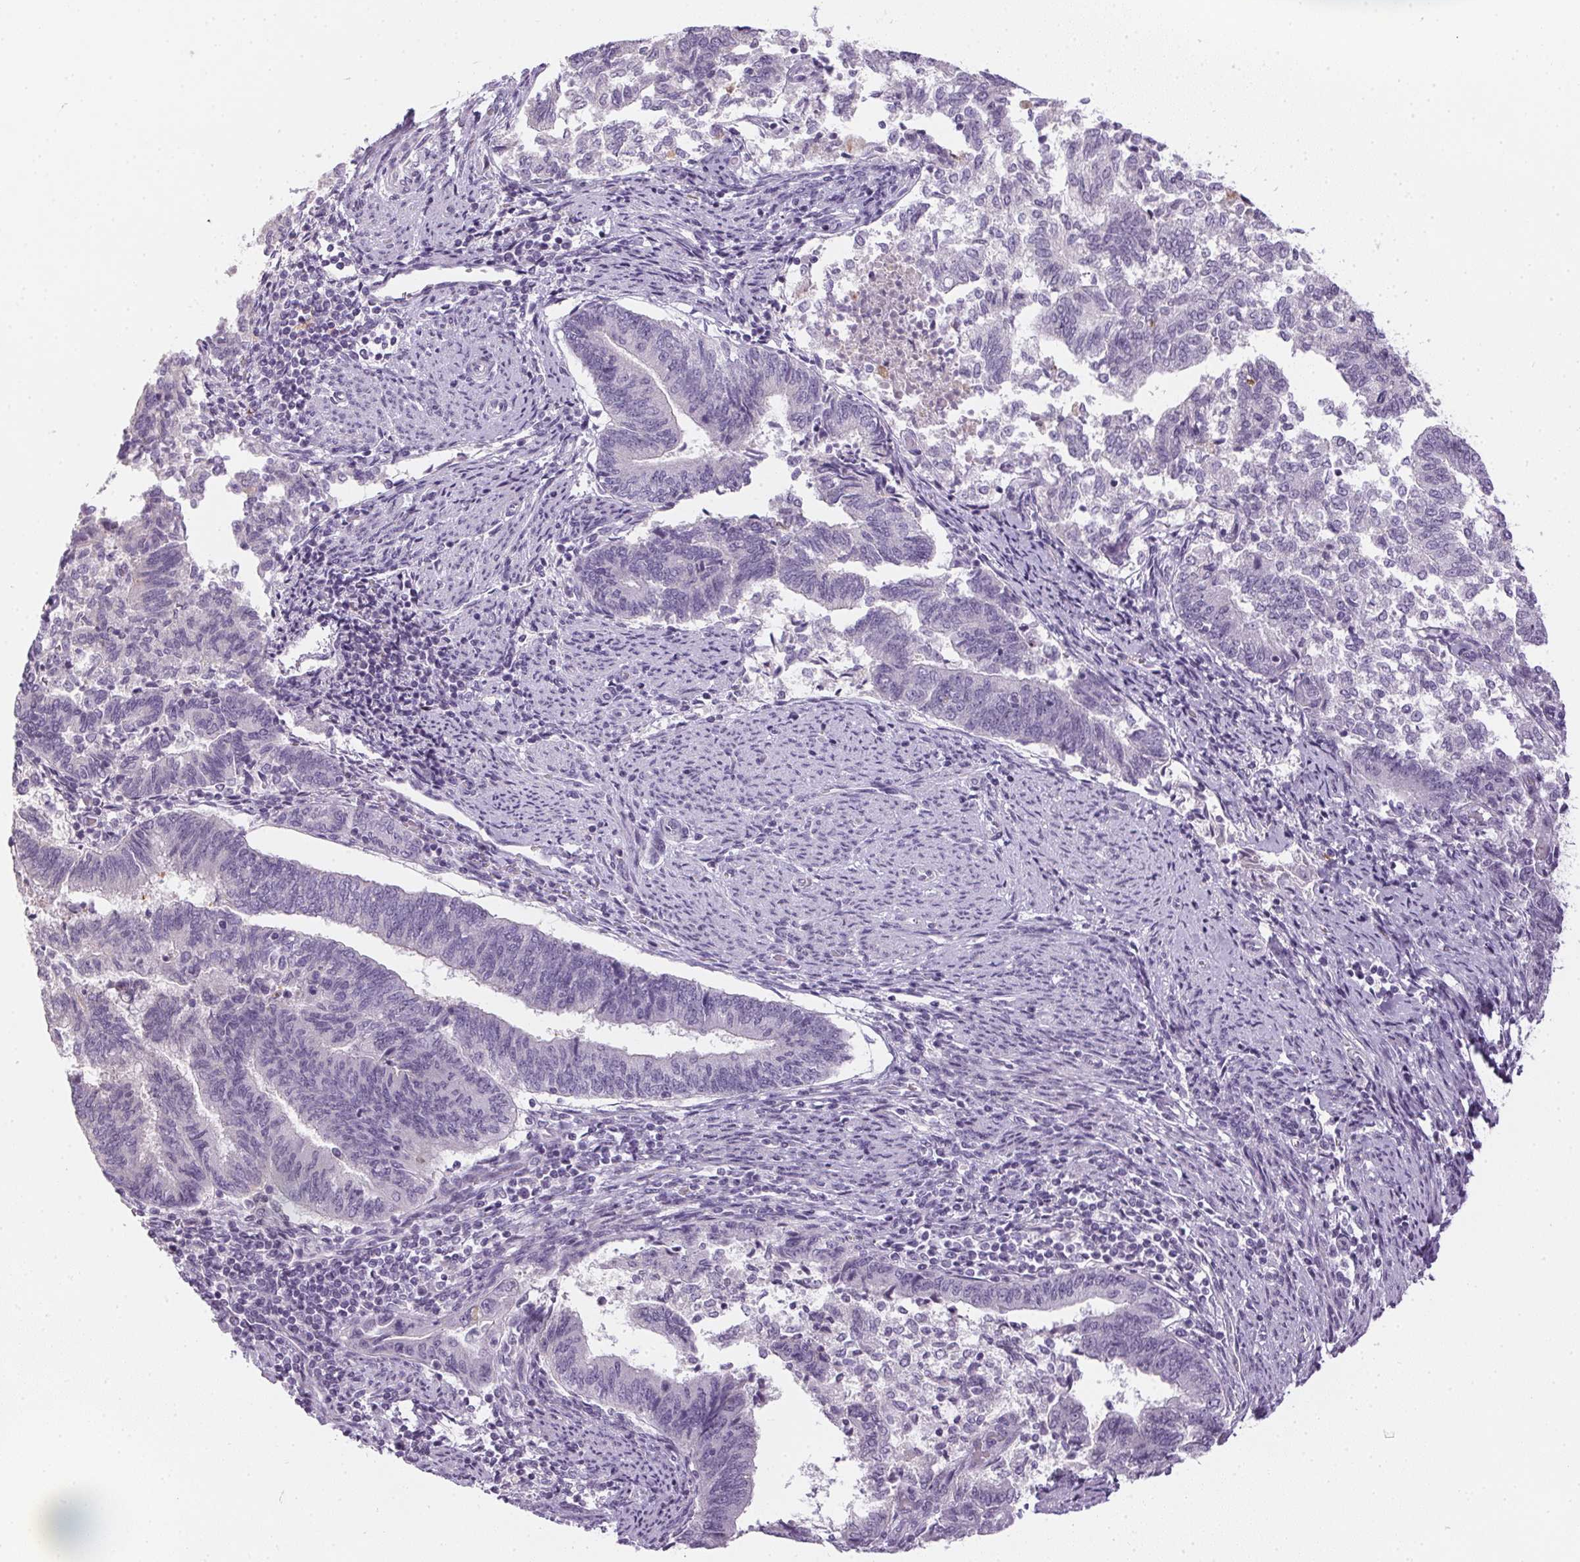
{"staining": {"intensity": "negative", "quantity": "none", "location": "none"}, "tissue": "endometrial cancer", "cell_type": "Tumor cells", "image_type": "cancer", "snomed": [{"axis": "morphology", "description": "Adenocarcinoma, NOS"}, {"axis": "topography", "description": "Endometrium"}], "caption": "DAB immunohistochemical staining of endometrial cancer (adenocarcinoma) exhibits no significant staining in tumor cells. (DAB (3,3'-diaminobenzidine) IHC with hematoxylin counter stain).", "gene": "GSDMC", "patient": {"sex": "female", "age": 65}}